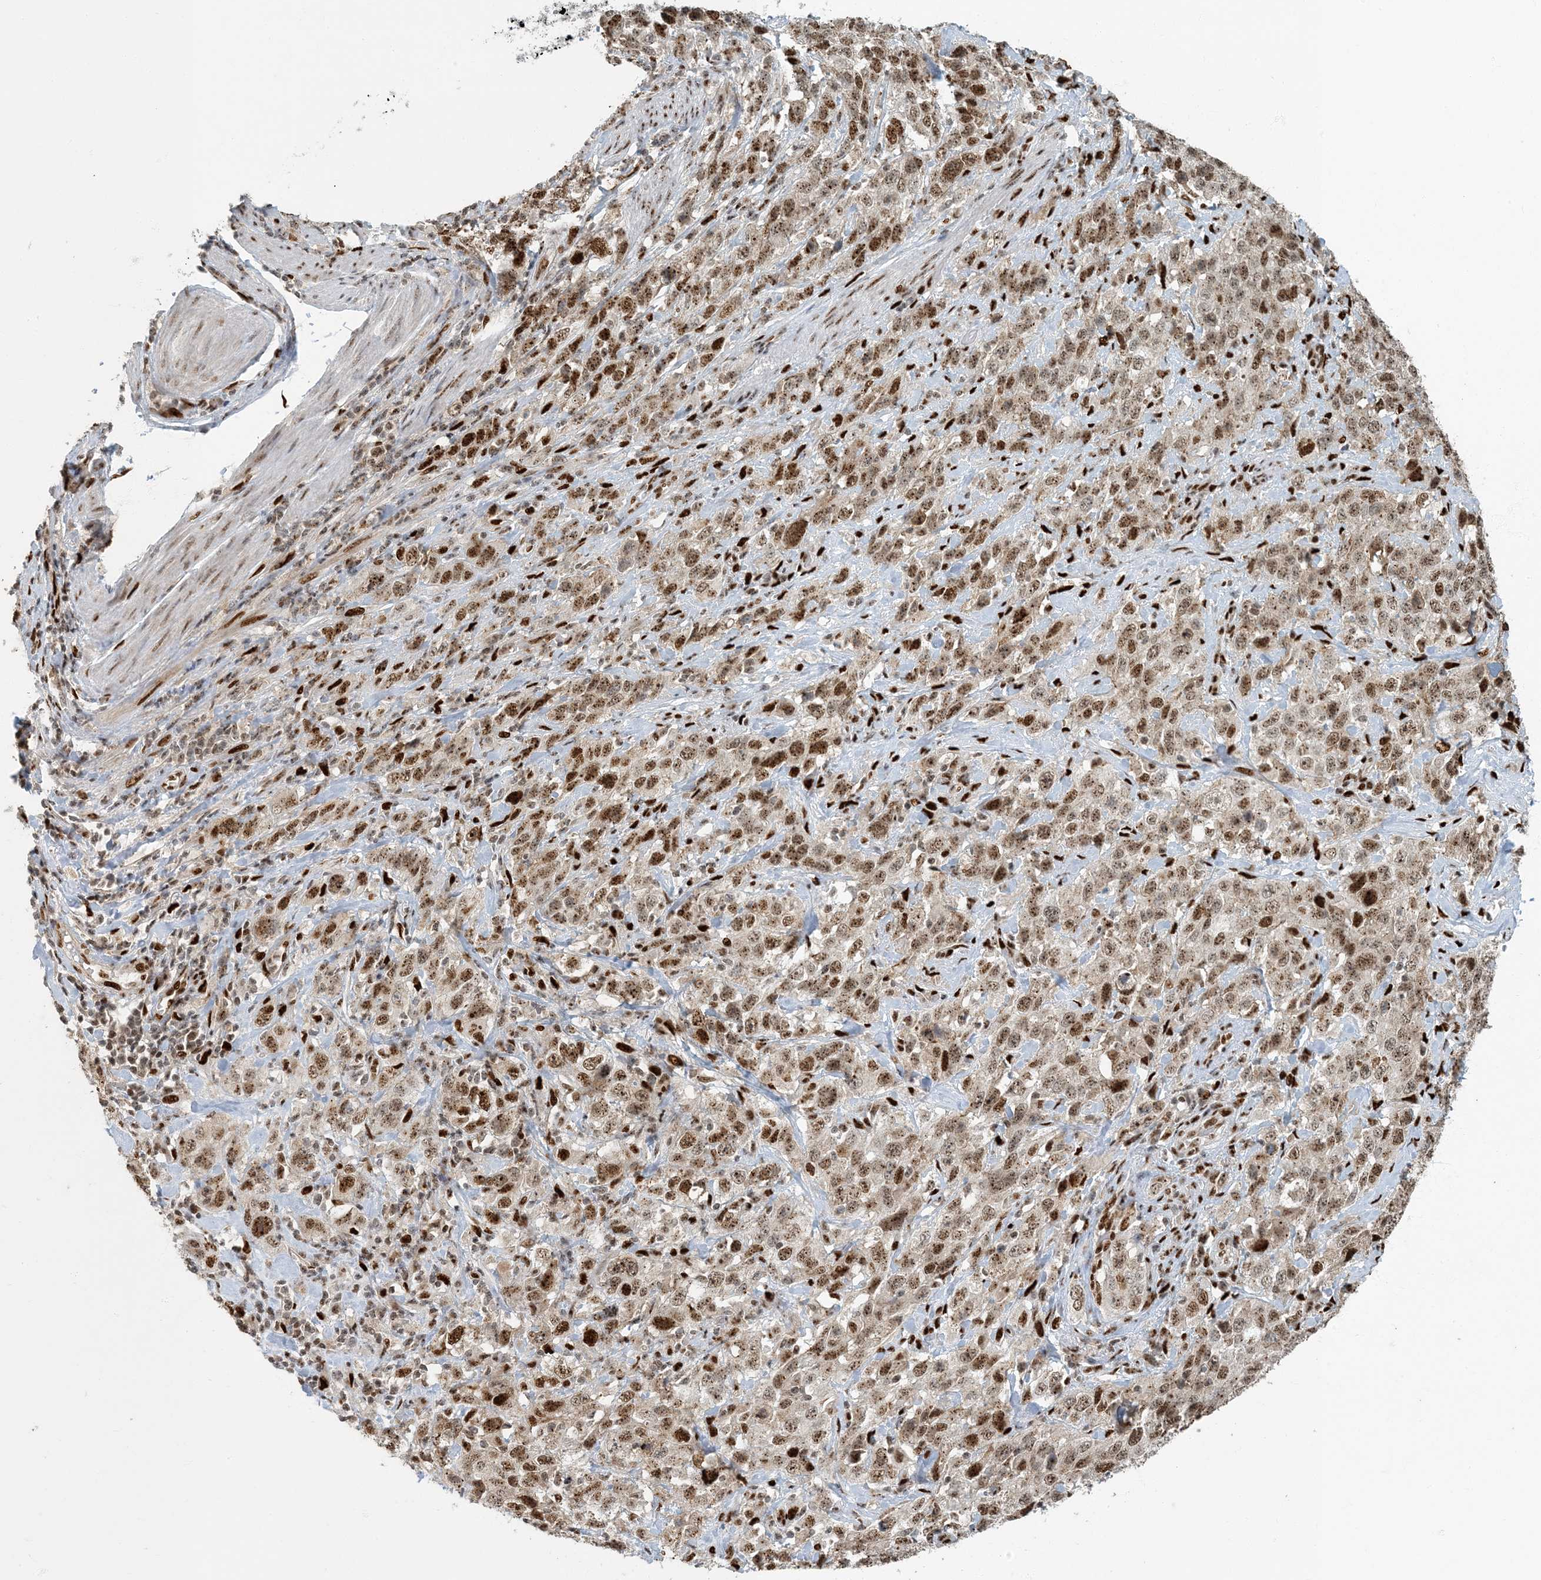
{"staining": {"intensity": "moderate", "quantity": ">75%", "location": "nuclear"}, "tissue": "stomach cancer", "cell_type": "Tumor cells", "image_type": "cancer", "snomed": [{"axis": "morphology", "description": "Normal tissue, NOS"}, {"axis": "morphology", "description": "Adenocarcinoma, NOS"}, {"axis": "topography", "description": "Lymph node"}, {"axis": "topography", "description": "Stomach"}], "caption": "Immunohistochemistry photomicrograph of neoplastic tissue: human stomach cancer stained using IHC reveals medium levels of moderate protein expression localized specifically in the nuclear of tumor cells, appearing as a nuclear brown color.", "gene": "MBD1", "patient": {"sex": "male", "age": 48}}